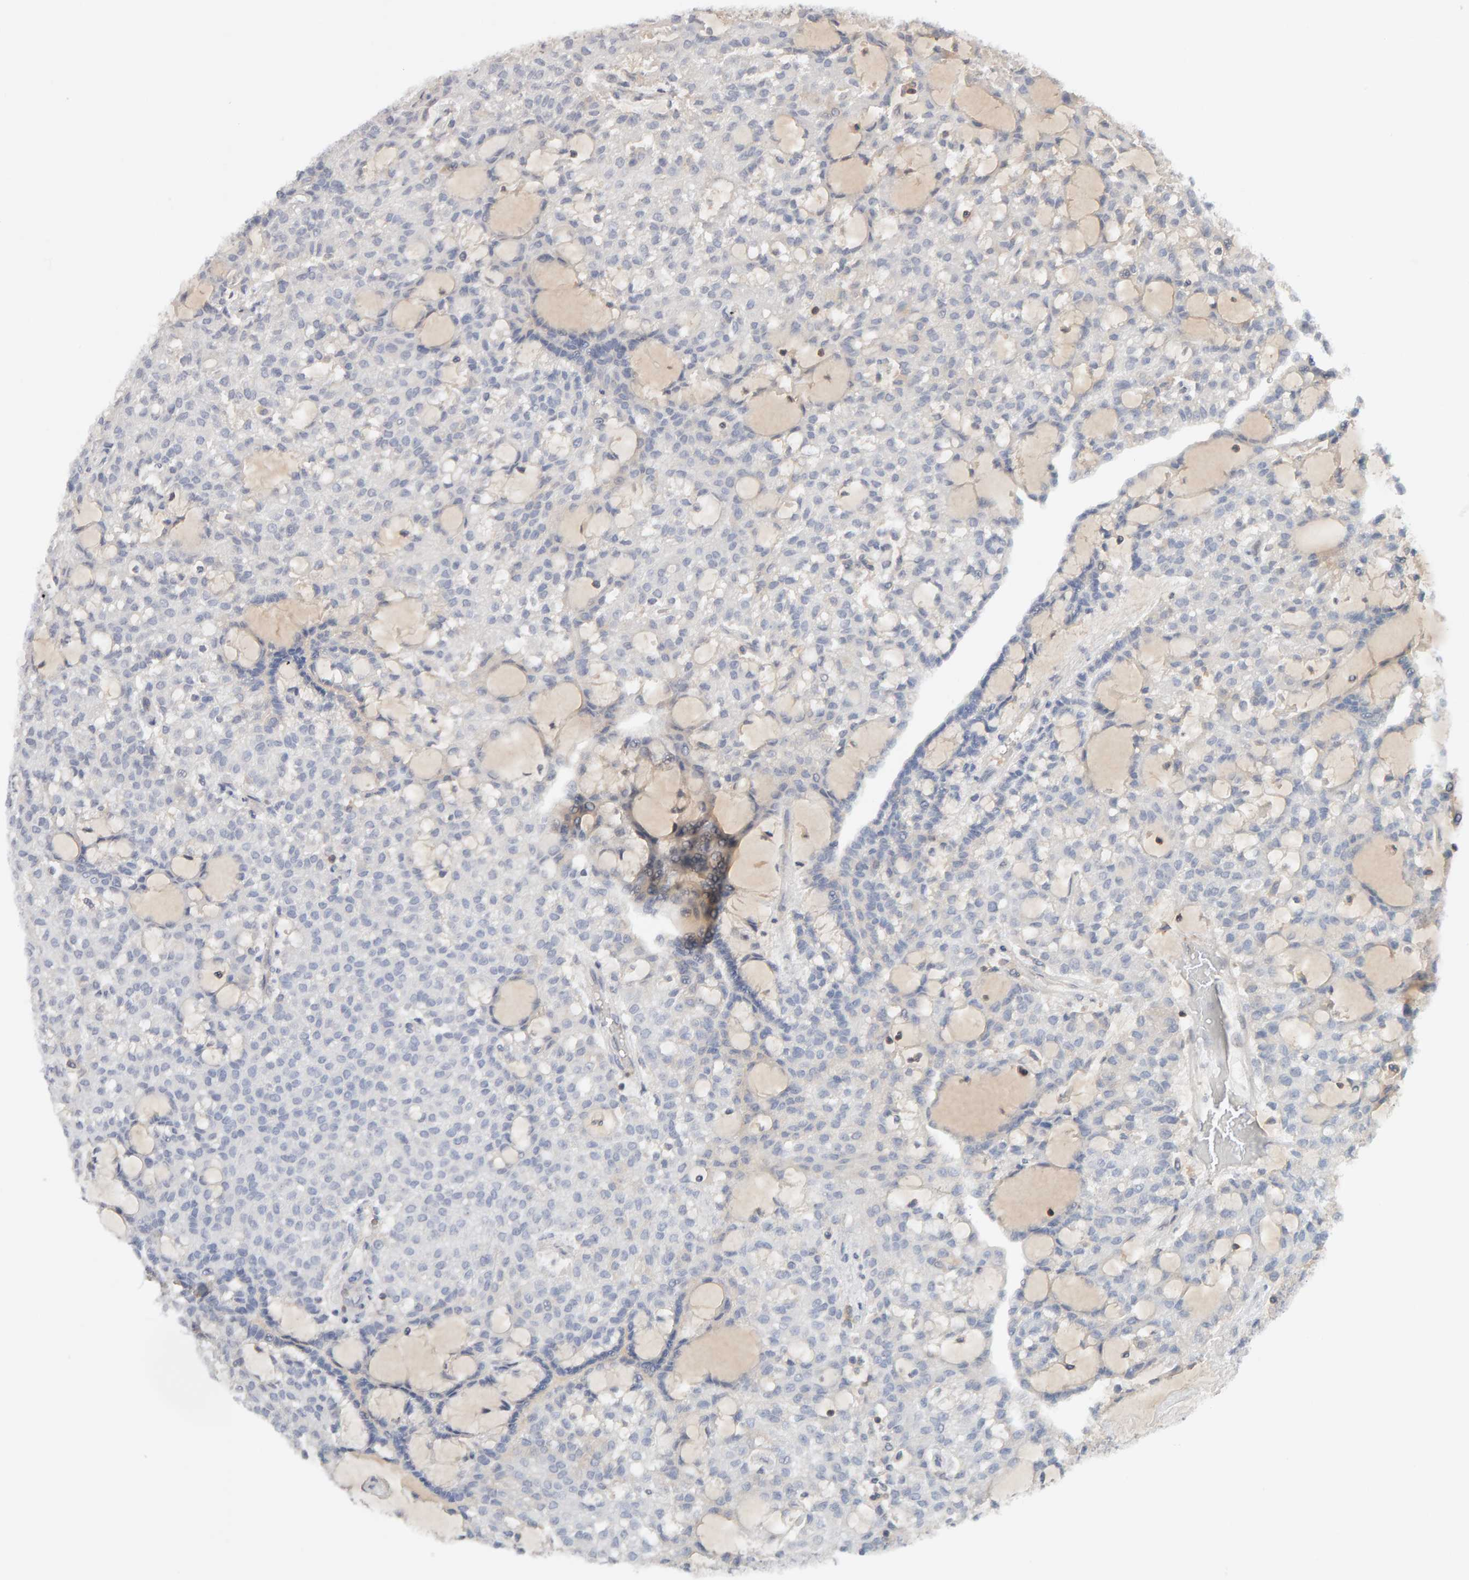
{"staining": {"intensity": "negative", "quantity": "none", "location": "none"}, "tissue": "renal cancer", "cell_type": "Tumor cells", "image_type": "cancer", "snomed": [{"axis": "morphology", "description": "Adenocarcinoma, NOS"}, {"axis": "topography", "description": "Kidney"}], "caption": "This is an immunohistochemistry image of human adenocarcinoma (renal). There is no expression in tumor cells.", "gene": "NUDCD1", "patient": {"sex": "male", "age": 63}}